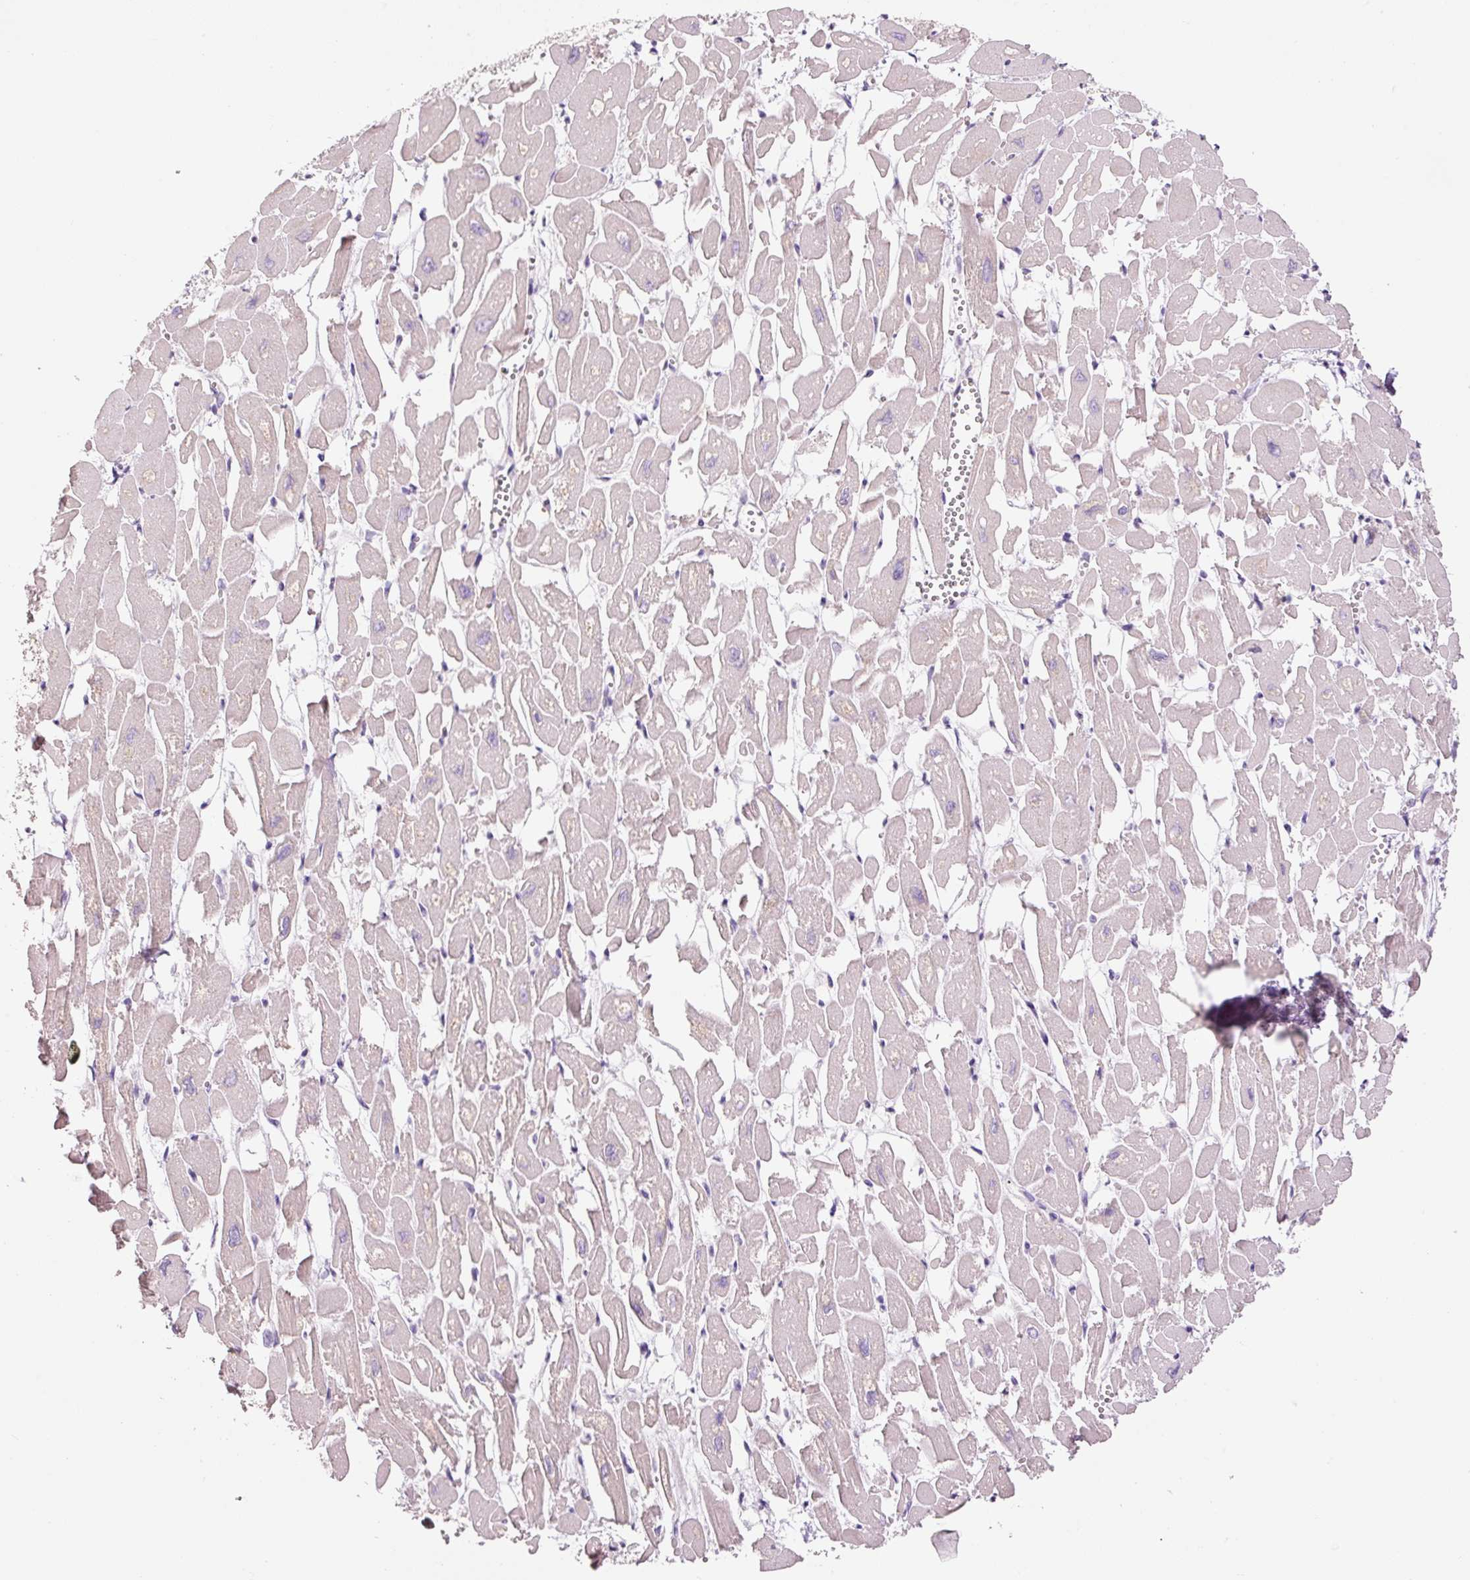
{"staining": {"intensity": "moderate", "quantity": "<25%", "location": "cytoplasmic/membranous"}, "tissue": "heart muscle", "cell_type": "Cardiomyocytes", "image_type": "normal", "snomed": [{"axis": "morphology", "description": "Normal tissue, NOS"}, {"axis": "topography", "description": "Heart"}], "caption": "IHC (DAB) staining of unremarkable heart muscle reveals moderate cytoplasmic/membranous protein staining in approximately <25% of cardiomyocytes.", "gene": "HAX1", "patient": {"sex": "male", "age": 54}}